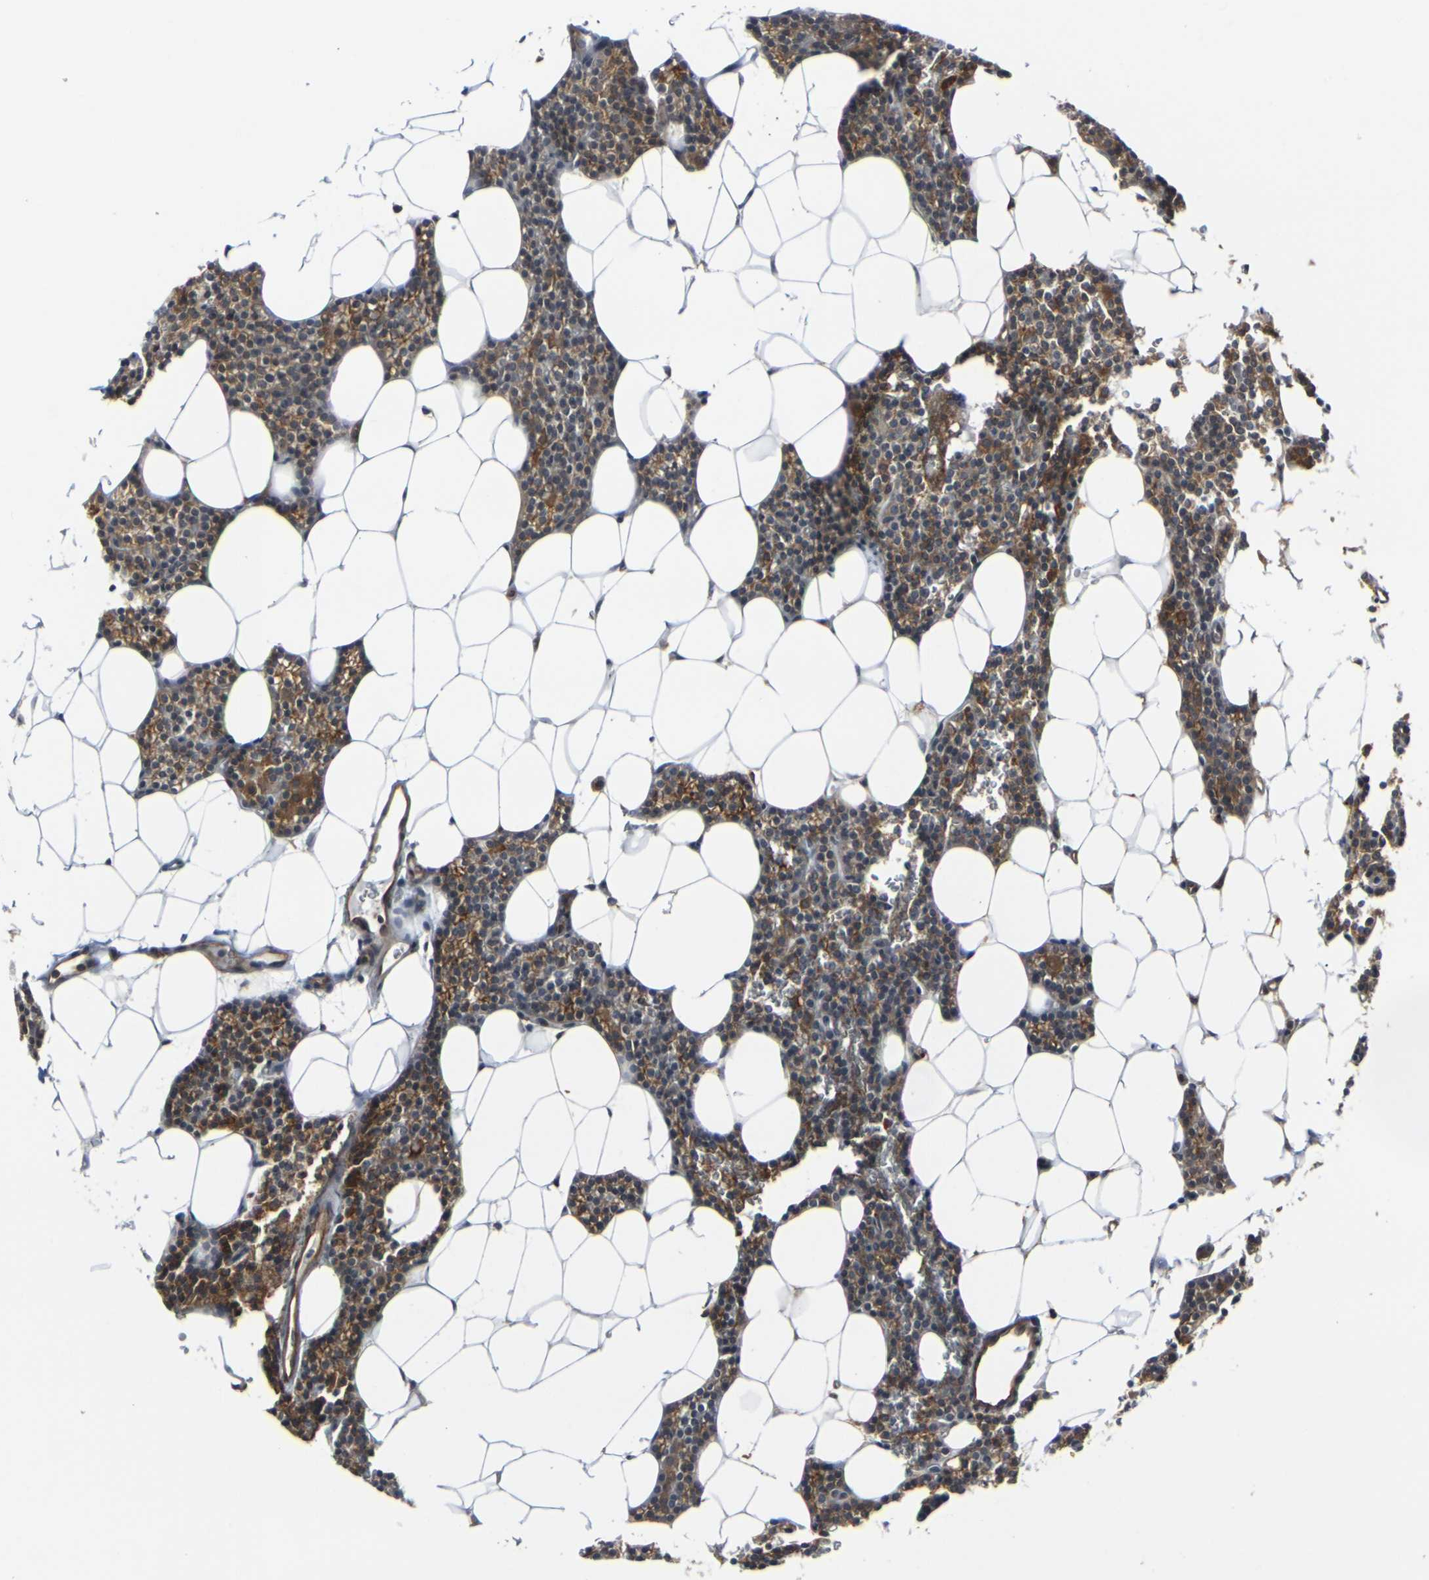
{"staining": {"intensity": "strong", "quantity": ">75%", "location": "cytoplasmic/membranous"}, "tissue": "parathyroid gland", "cell_type": "Glandular cells", "image_type": "normal", "snomed": [{"axis": "morphology", "description": "Normal tissue, NOS"}, {"axis": "morphology", "description": "Adenoma, NOS"}, {"axis": "topography", "description": "Parathyroid gland"}], "caption": "Benign parathyroid gland demonstrates strong cytoplasmic/membranous positivity in approximately >75% of glandular cells, visualized by immunohistochemistry.", "gene": "MYOF", "patient": {"sex": "female", "age": 51}}